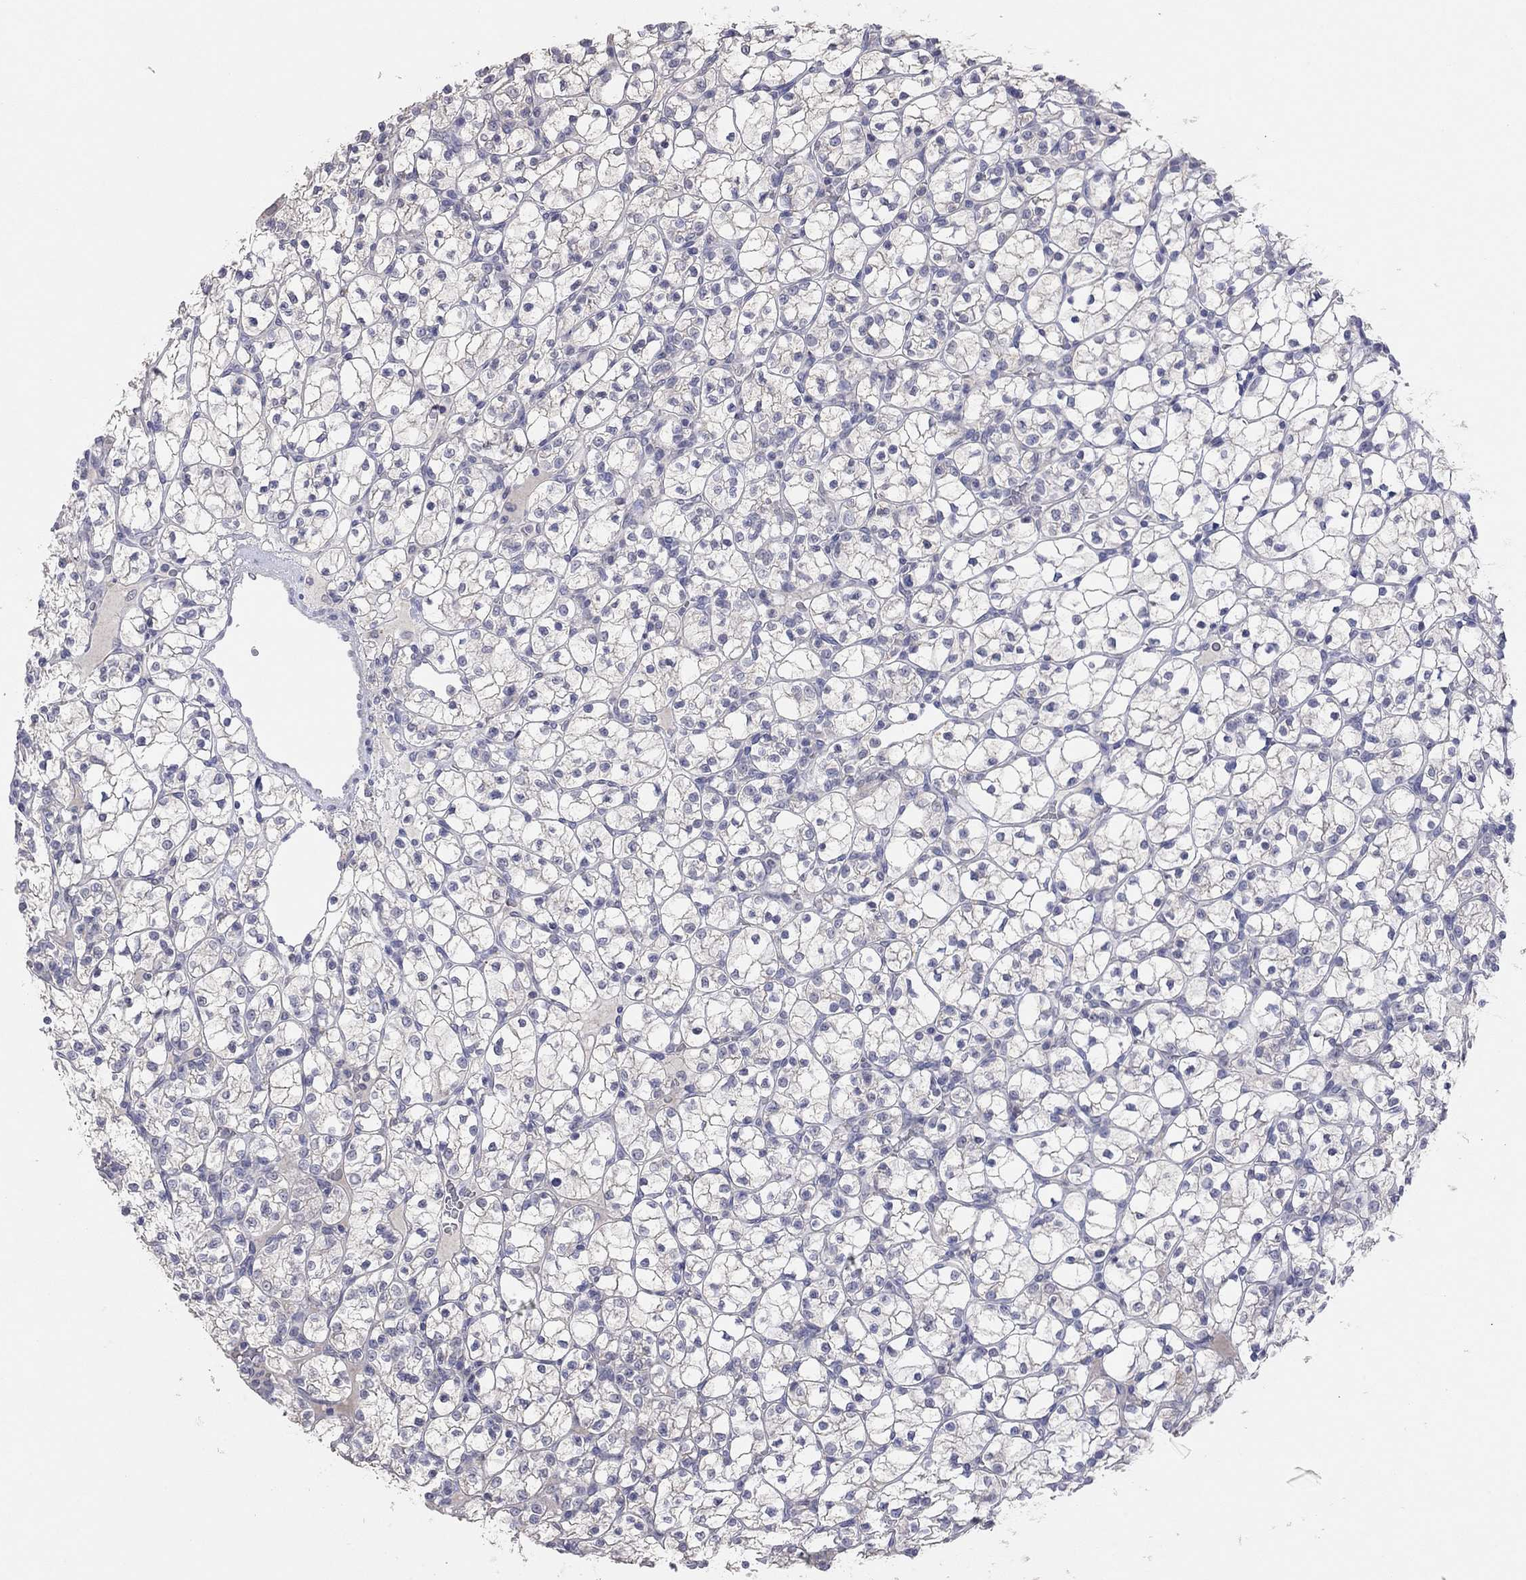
{"staining": {"intensity": "negative", "quantity": "none", "location": "none"}, "tissue": "renal cancer", "cell_type": "Tumor cells", "image_type": "cancer", "snomed": [{"axis": "morphology", "description": "Adenocarcinoma, NOS"}, {"axis": "topography", "description": "Kidney"}], "caption": "IHC of human renal cancer (adenocarcinoma) displays no positivity in tumor cells.", "gene": "MMP13", "patient": {"sex": "female", "age": 89}}